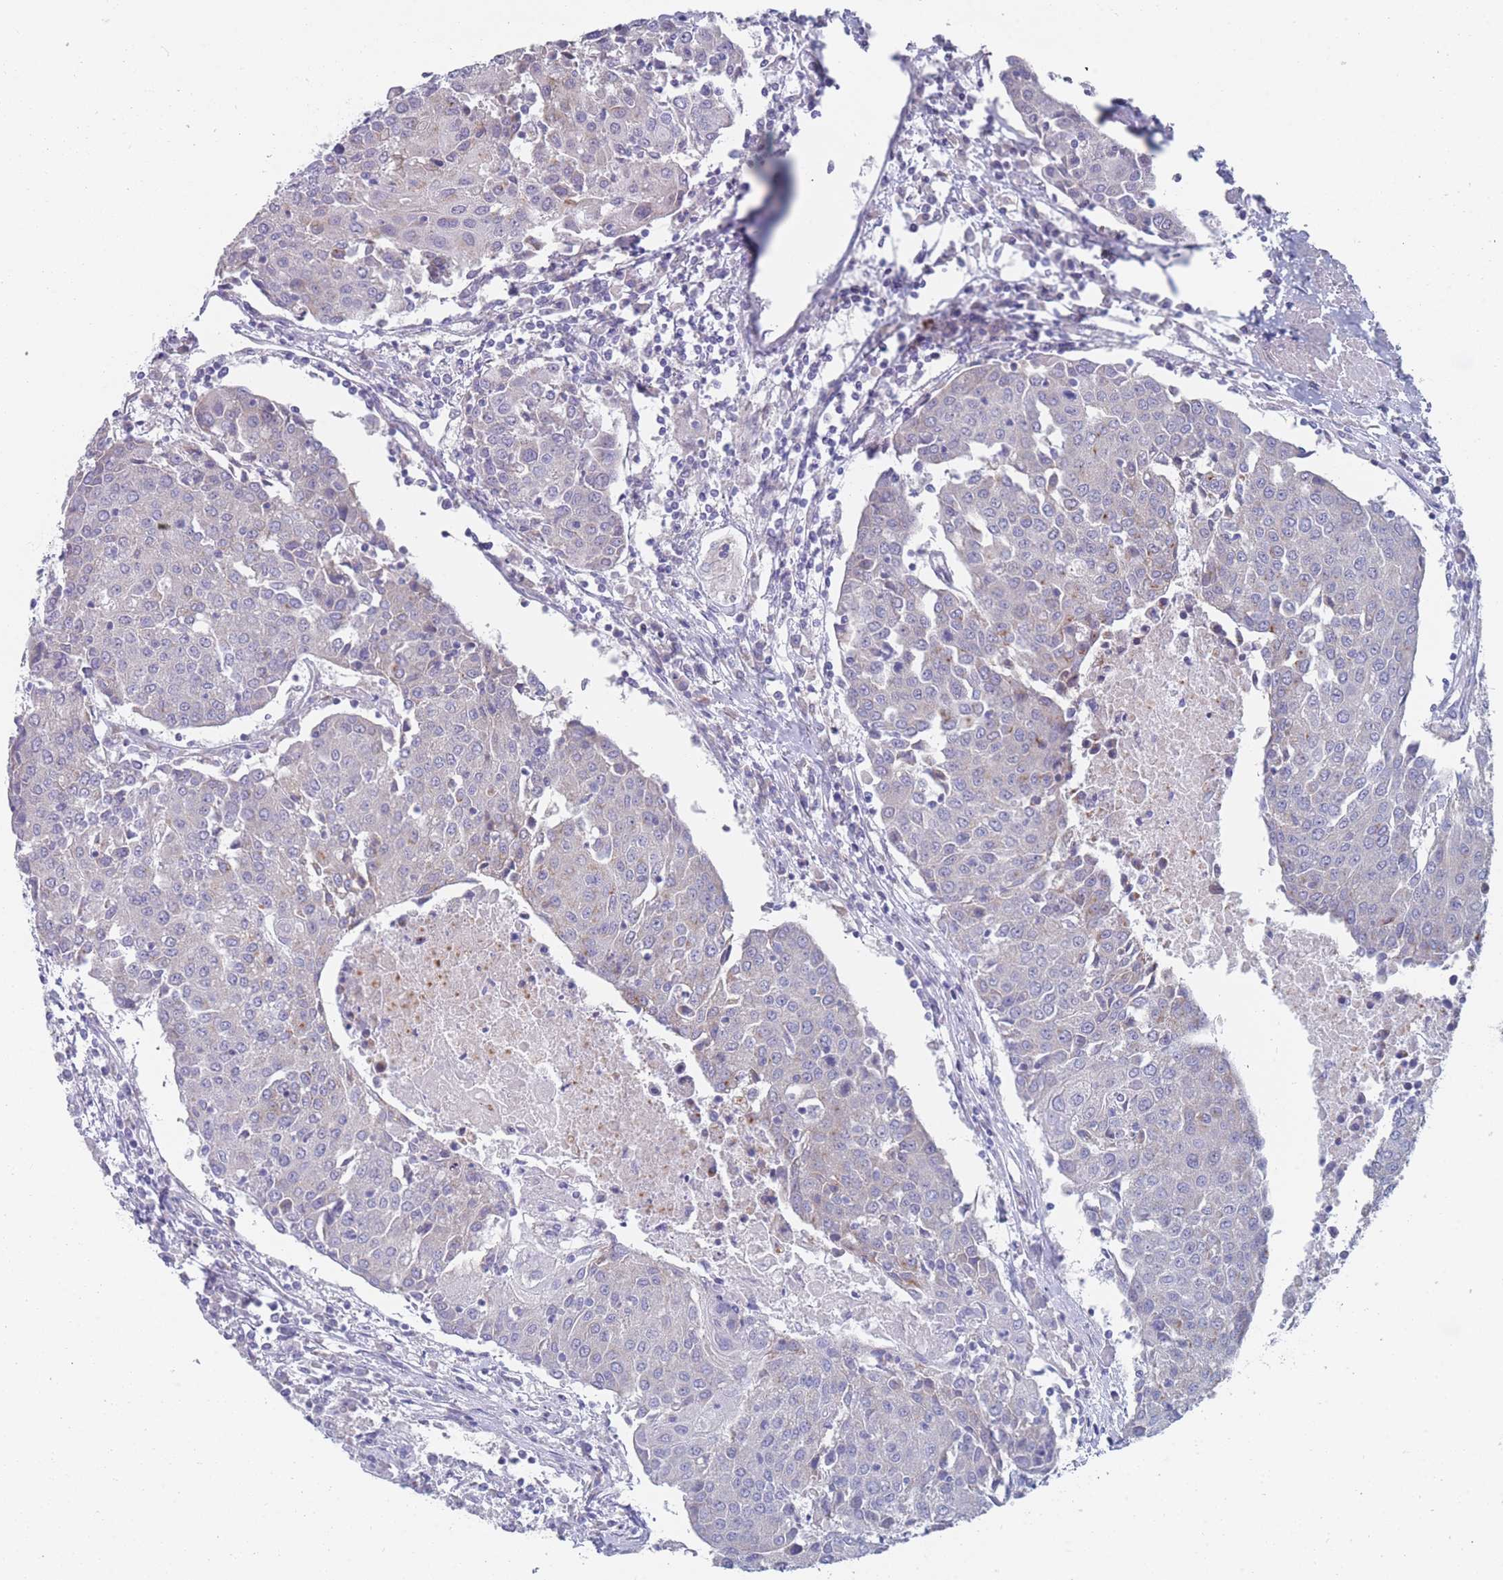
{"staining": {"intensity": "negative", "quantity": "none", "location": "none"}, "tissue": "urothelial cancer", "cell_type": "Tumor cells", "image_type": "cancer", "snomed": [{"axis": "morphology", "description": "Urothelial carcinoma, High grade"}, {"axis": "topography", "description": "Urinary bladder"}], "caption": "Immunohistochemical staining of human urothelial cancer exhibits no significant positivity in tumor cells. (IHC, brightfield microscopy, high magnification).", "gene": "PIGU", "patient": {"sex": "female", "age": 85}}